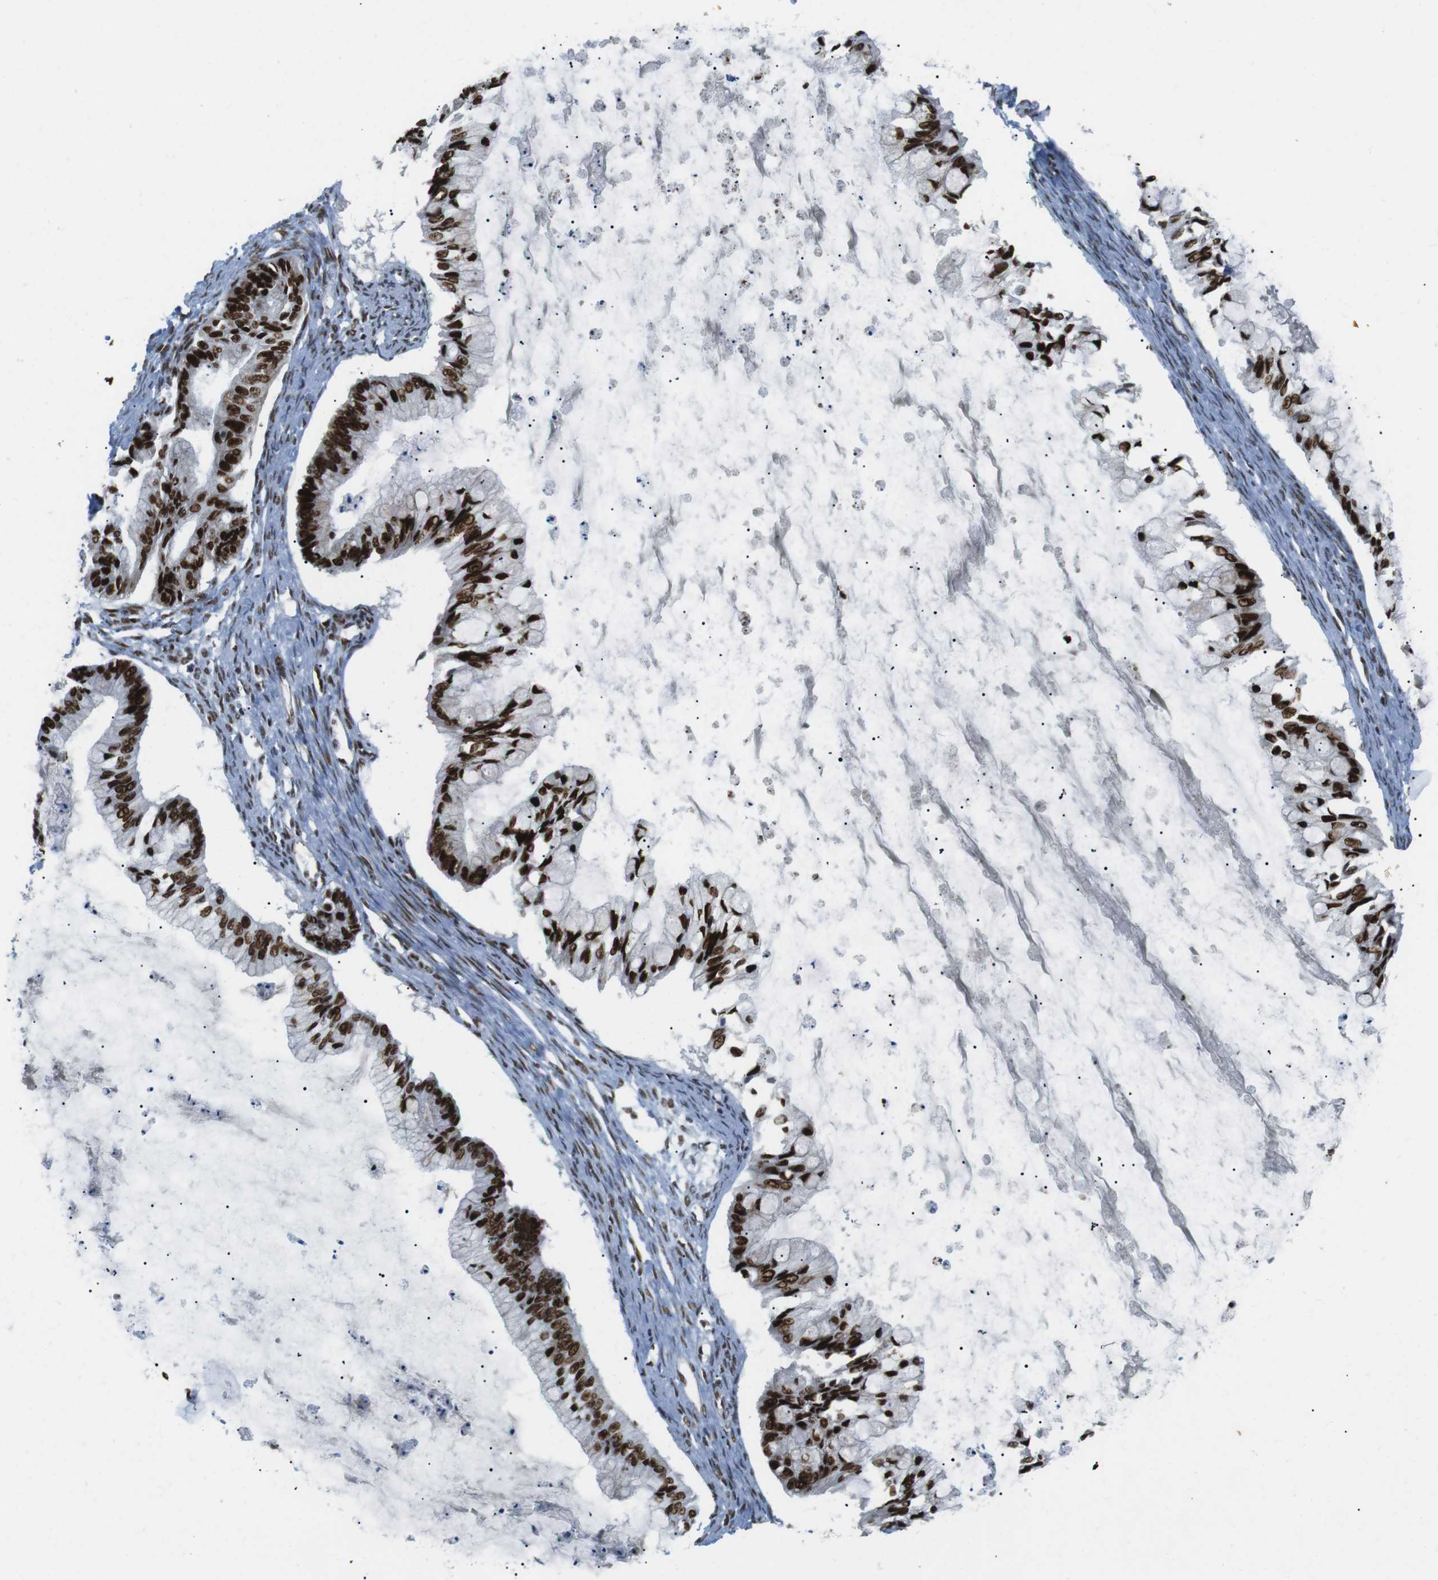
{"staining": {"intensity": "strong", "quantity": ">75%", "location": "nuclear"}, "tissue": "ovarian cancer", "cell_type": "Tumor cells", "image_type": "cancer", "snomed": [{"axis": "morphology", "description": "Cystadenocarcinoma, mucinous, NOS"}, {"axis": "topography", "description": "Ovary"}], "caption": "Ovarian cancer (mucinous cystadenocarcinoma) tissue exhibits strong nuclear staining in approximately >75% of tumor cells, visualized by immunohistochemistry.", "gene": "ARID1A", "patient": {"sex": "female", "age": 57}}